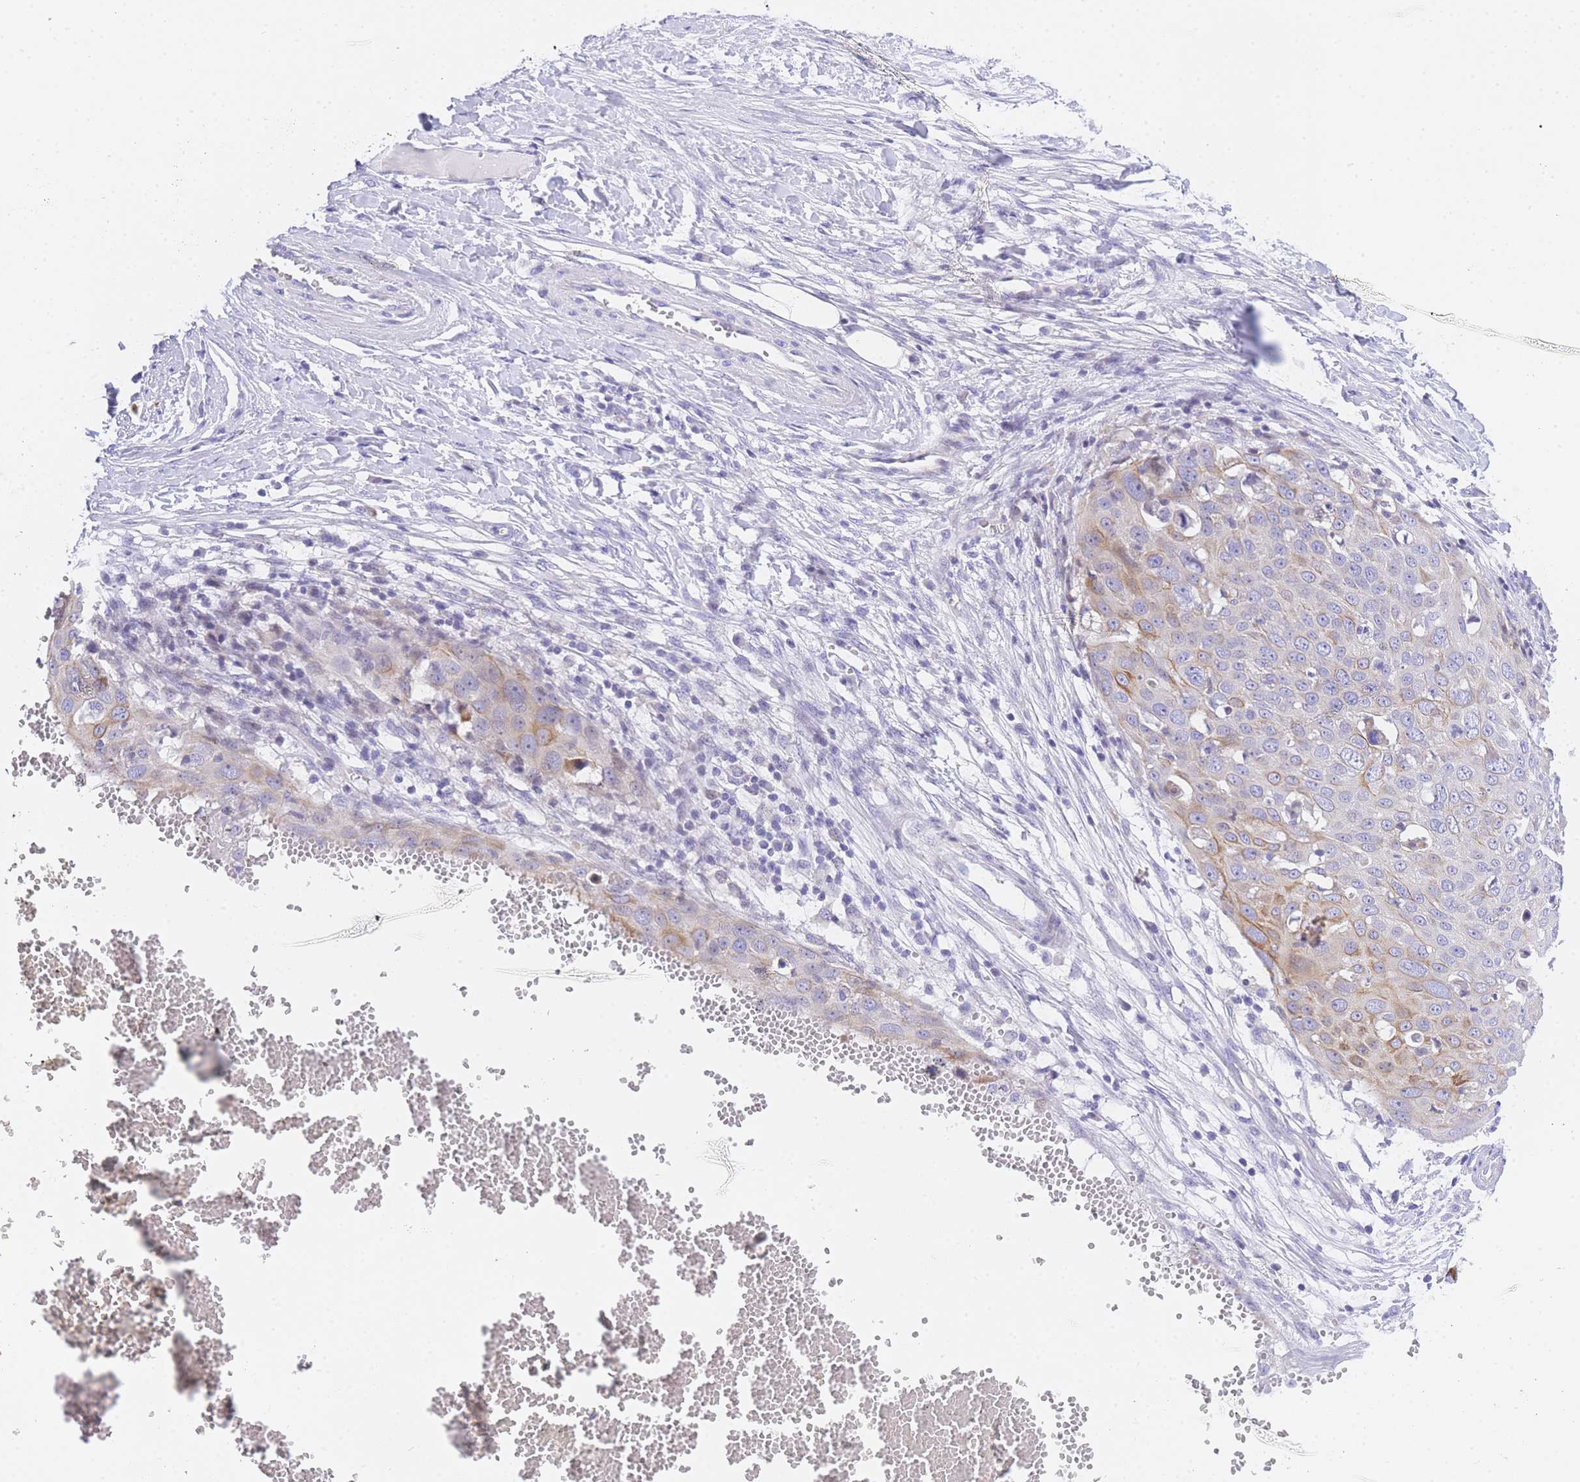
{"staining": {"intensity": "weak", "quantity": "<25%", "location": "cytoplasmic/membranous"}, "tissue": "skin cancer", "cell_type": "Tumor cells", "image_type": "cancer", "snomed": [{"axis": "morphology", "description": "Squamous cell carcinoma, NOS"}, {"axis": "topography", "description": "Skin"}], "caption": "IHC of skin cancer (squamous cell carcinoma) shows no expression in tumor cells. The staining was performed using DAB to visualize the protein expression in brown, while the nuclei were stained in blue with hematoxylin (Magnification: 20x).", "gene": "TIFAB", "patient": {"sex": "male", "age": 71}}